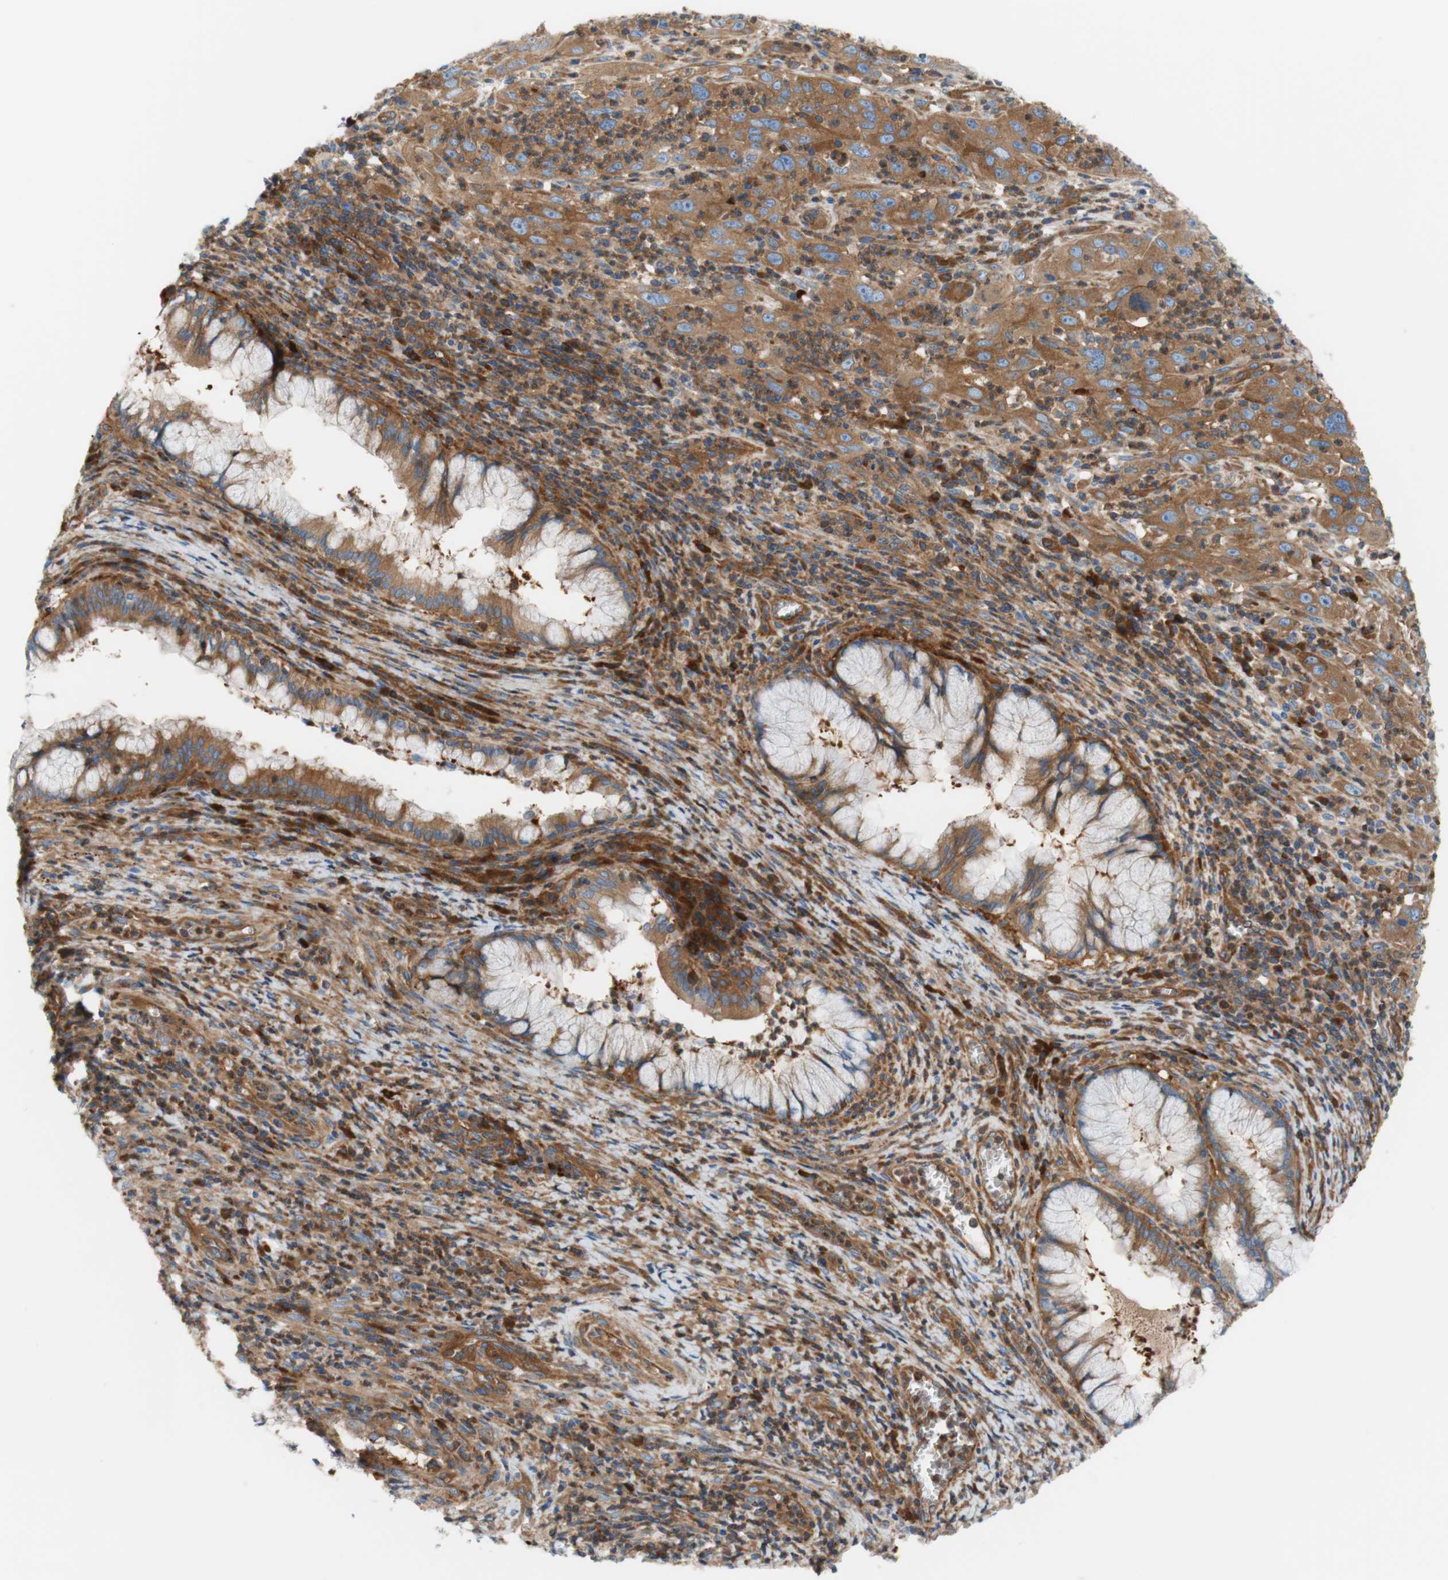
{"staining": {"intensity": "moderate", "quantity": ">75%", "location": "cytoplasmic/membranous"}, "tissue": "cervical cancer", "cell_type": "Tumor cells", "image_type": "cancer", "snomed": [{"axis": "morphology", "description": "Squamous cell carcinoma, NOS"}, {"axis": "topography", "description": "Cervix"}], "caption": "Immunohistochemical staining of human cervical squamous cell carcinoma reveals medium levels of moderate cytoplasmic/membranous protein expression in approximately >75% of tumor cells.", "gene": "STOM", "patient": {"sex": "female", "age": 32}}